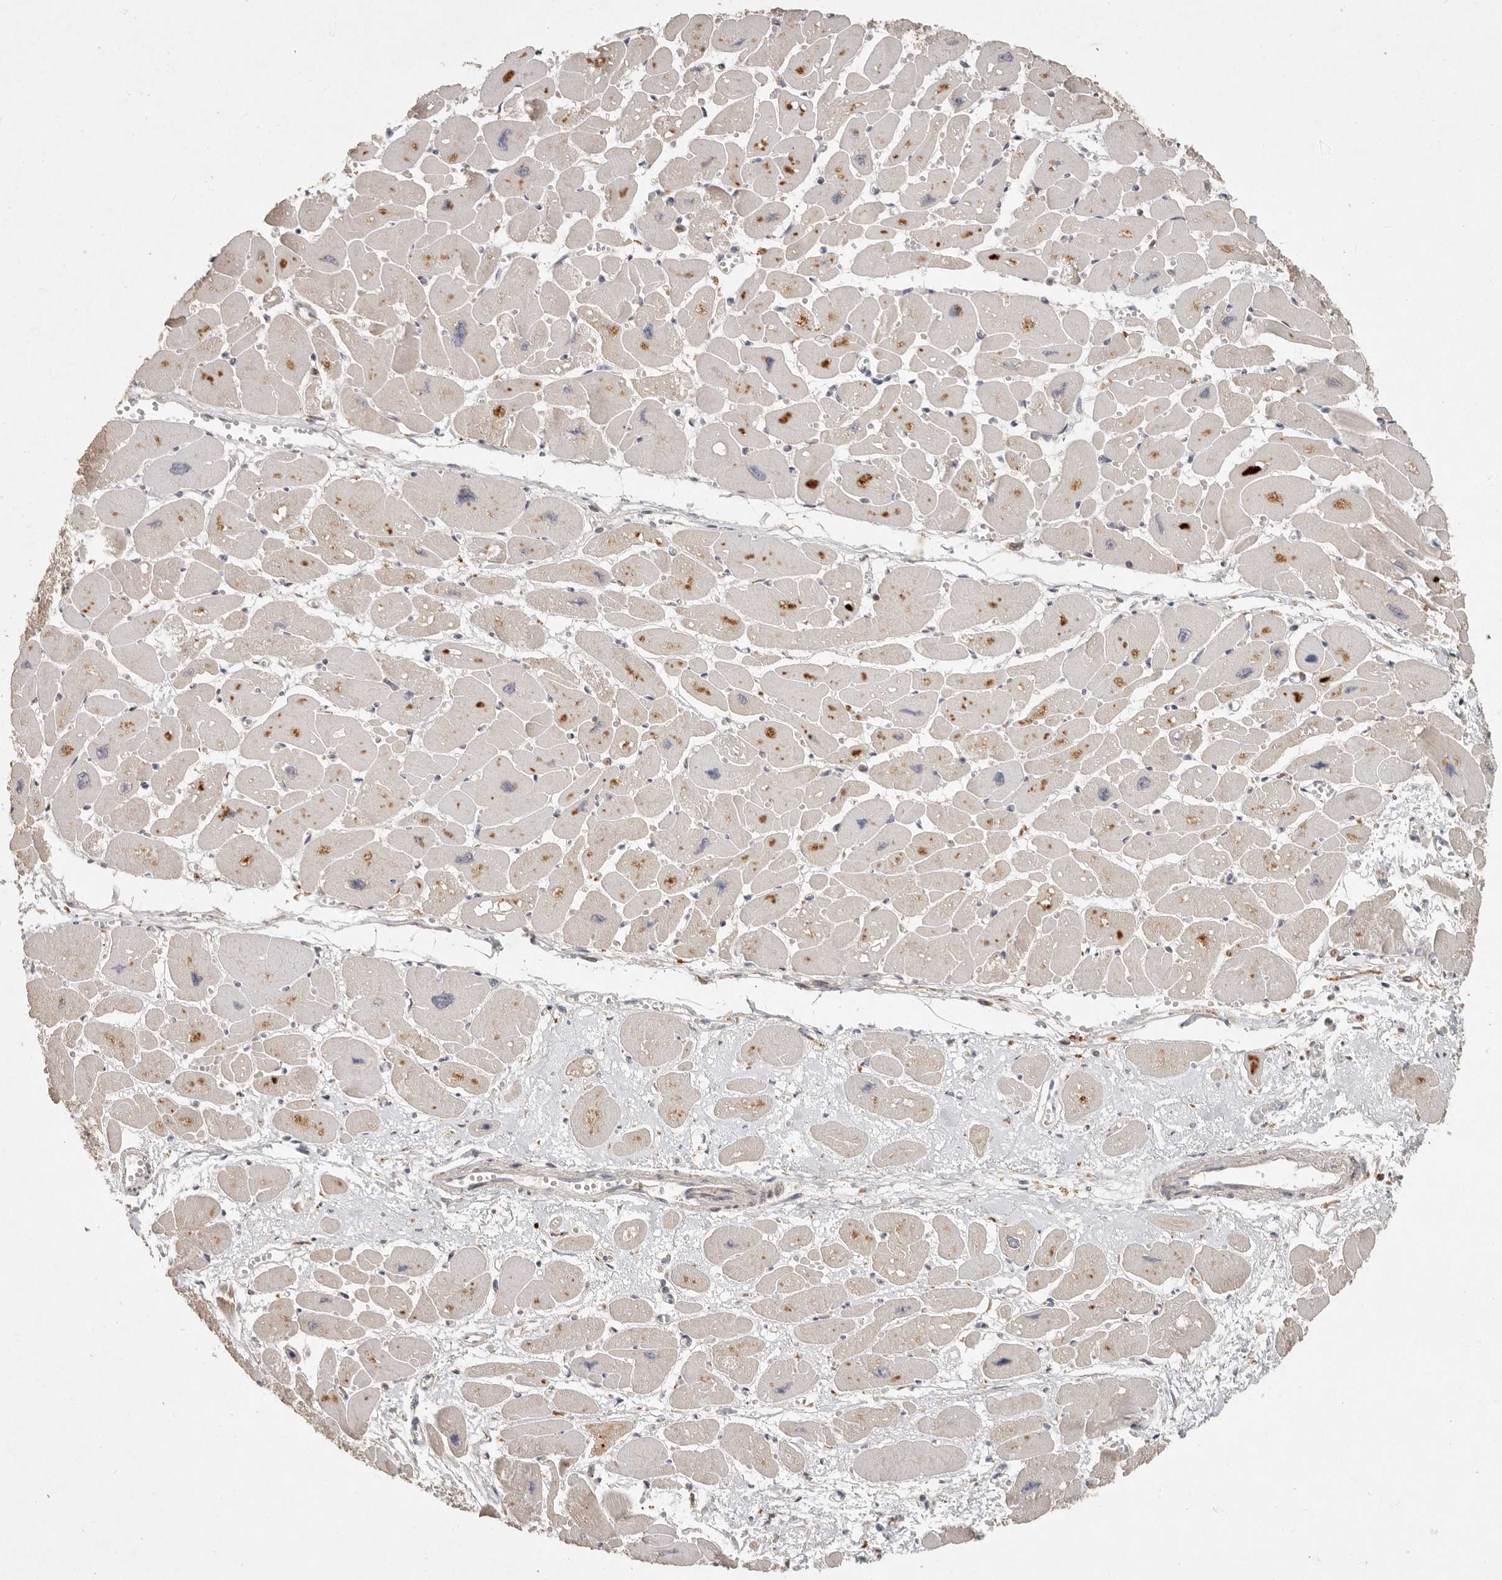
{"staining": {"intensity": "weak", "quantity": "25%-75%", "location": "cytoplasmic/membranous"}, "tissue": "heart muscle", "cell_type": "Cardiomyocytes", "image_type": "normal", "snomed": [{"axis": "morphology", "description": "Normal tissue, NOS"}, {"axis": "topography", "description": "Heart"}], "caption": "Immunohistochemical staining of unremarkable heart muscle exhibits weak cytoplasmic/membranous protein positivity in about 25%-75% of cardiomyocytes.", "gene": "ARHGEF10L", "patient": {"sex": "female", "age": 54}}